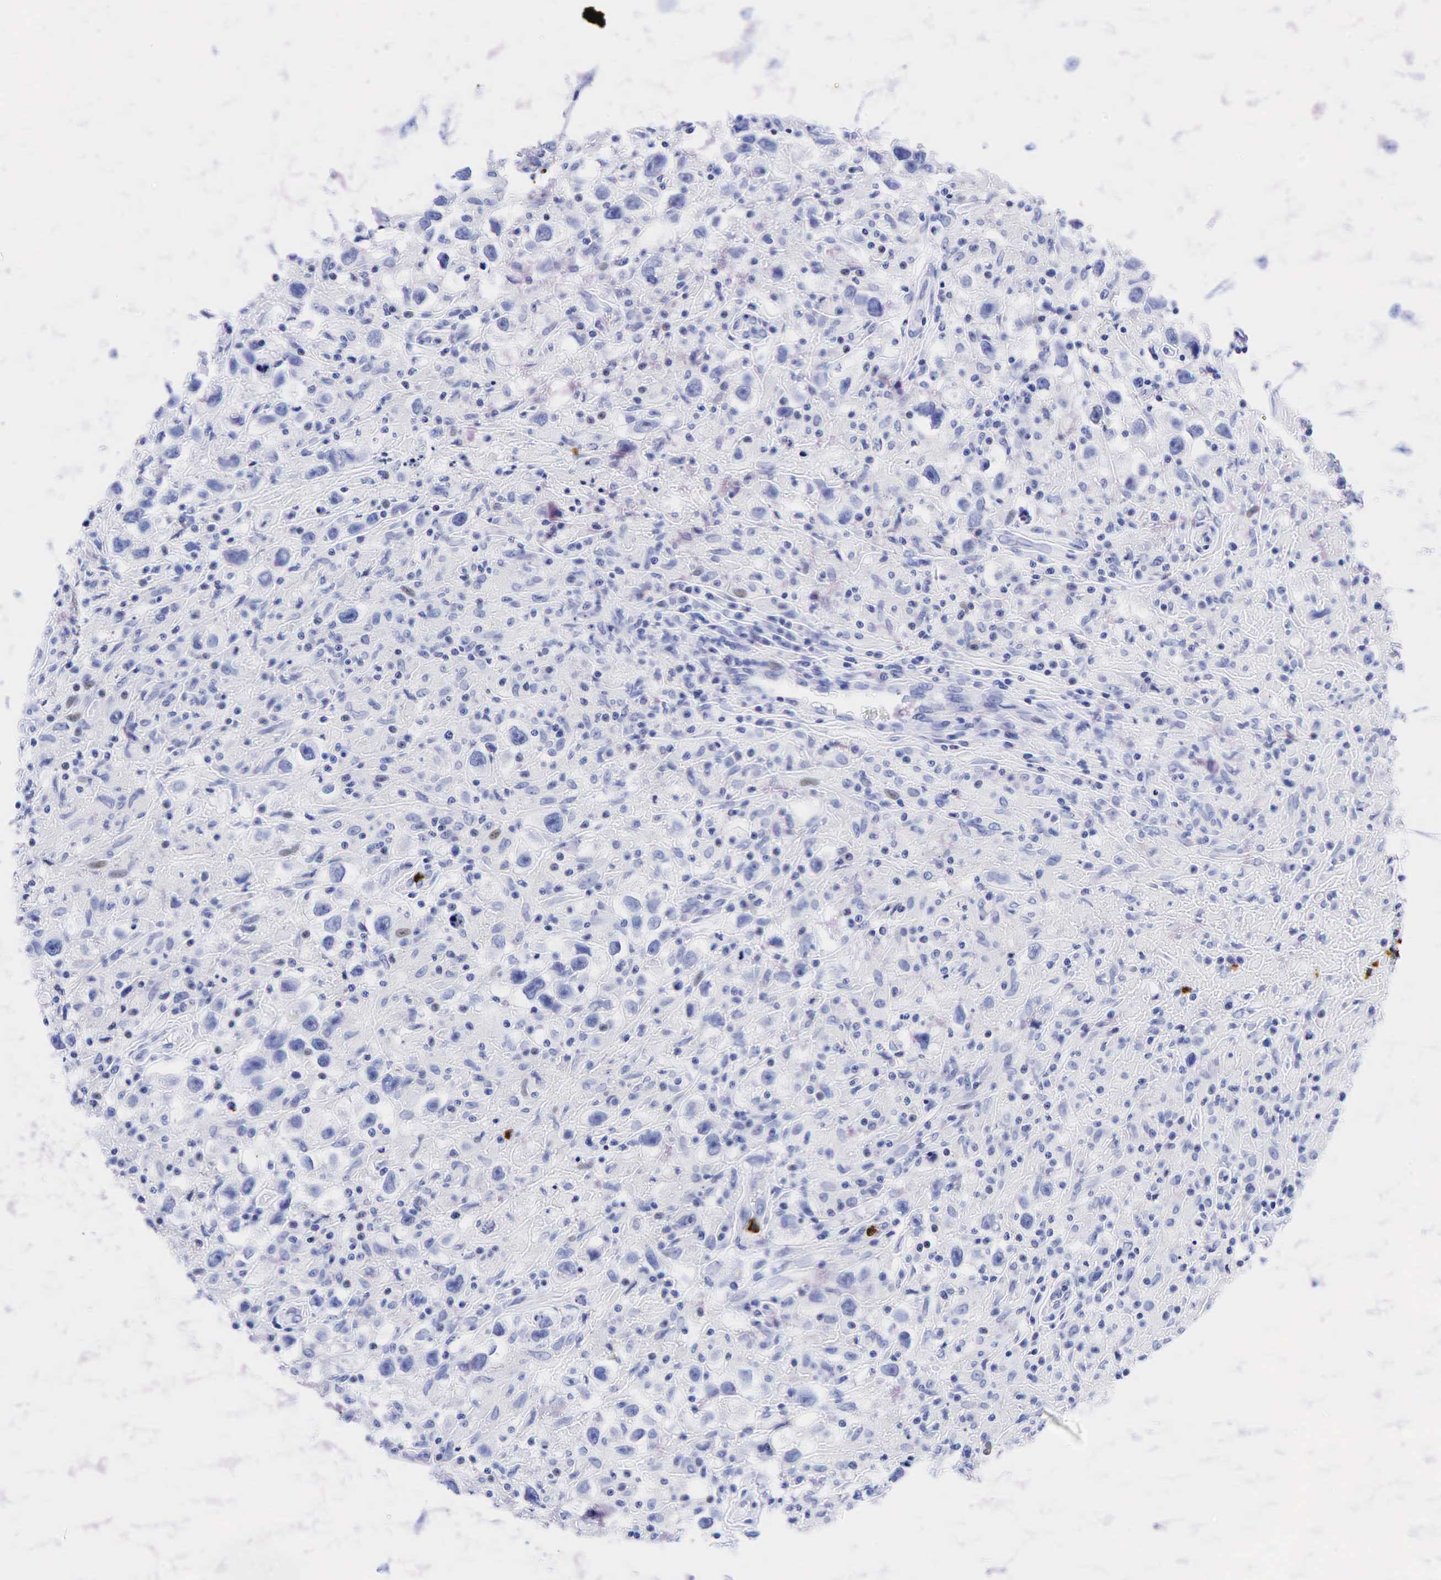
{"staining": {"intensity": "negative", "quantity": "none", "location": "none"}, "tissue": "testis cancer", "cell_type": "Tumor cells", "image_type": "cancer", "snomed": [{"axis": "morphology", "description": "Seminoma, NOS"}, {"axis": "topography", "description": "Testis"}], "caption": "Tumor cells show no significant positivity in testis cancer (seminoma). The staining is performed using DAB (3,3'-diaminobenzidine) brown chromogen with nuclei counter-stained in using hematoxylin.", "gene": "FUT4", "patient": {"sex": "male", "age": 34}}